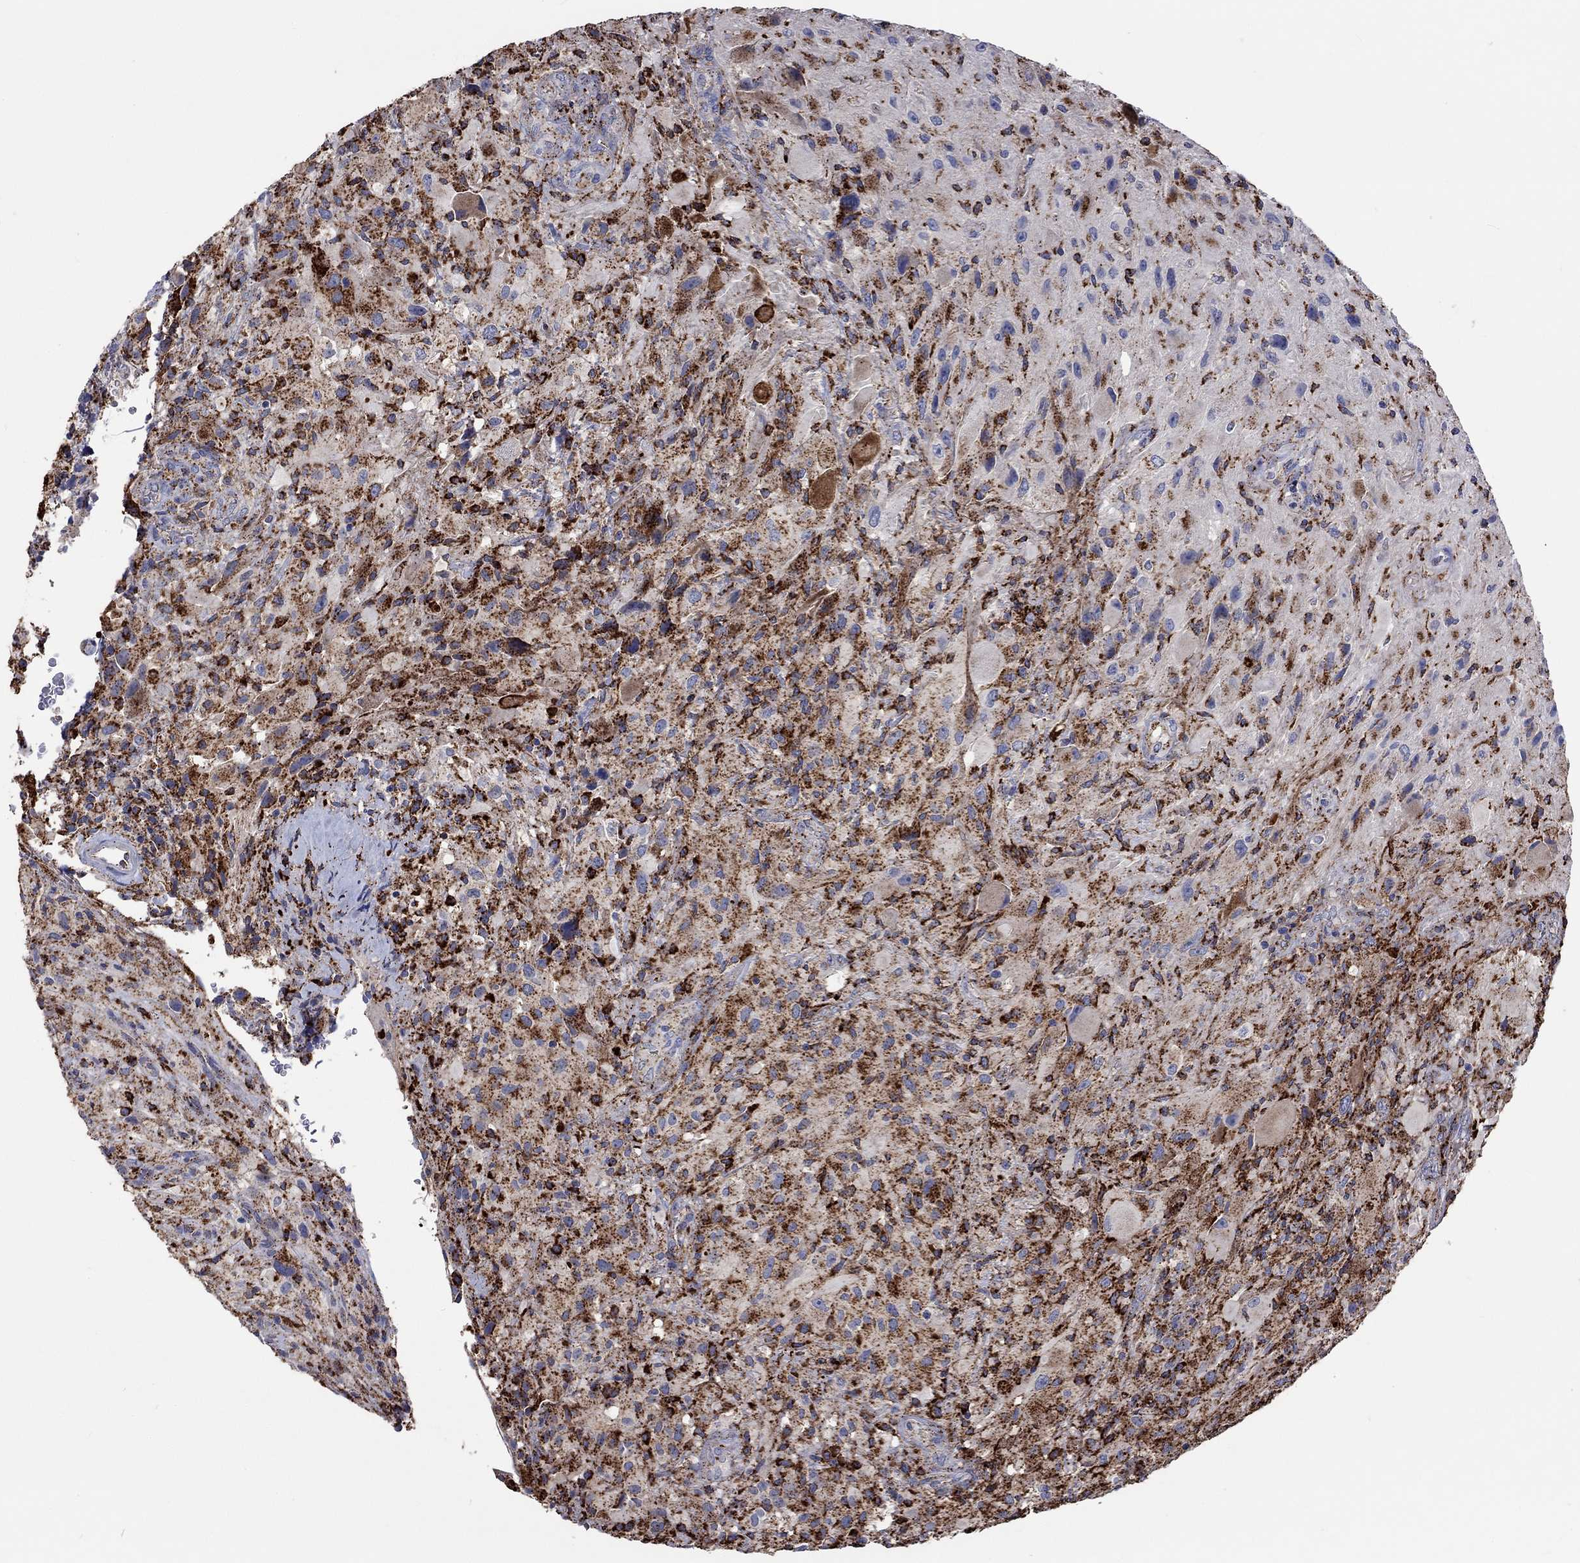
{"staining": {"intensity": "strong", "quantity": "25%-75%", "location": "cytoplasmic/membranous"}, "tissue": "glioma", "cell_type": "Tumor cells", "image_type": "cancer", "snomed": [{"axis": "morphology", "description": "Glioma, malignant, High grade"}, {"axis": "topography", "description": "Cerebral cortex"}], "caption": "Immunohistochemical staining of glioma displays high levels of strong cytoplasmic/membranous positivity in about 25%-75% of tumor cells.", "gene": "CTSB", "patient": {"sex": "male", "age": 35}}